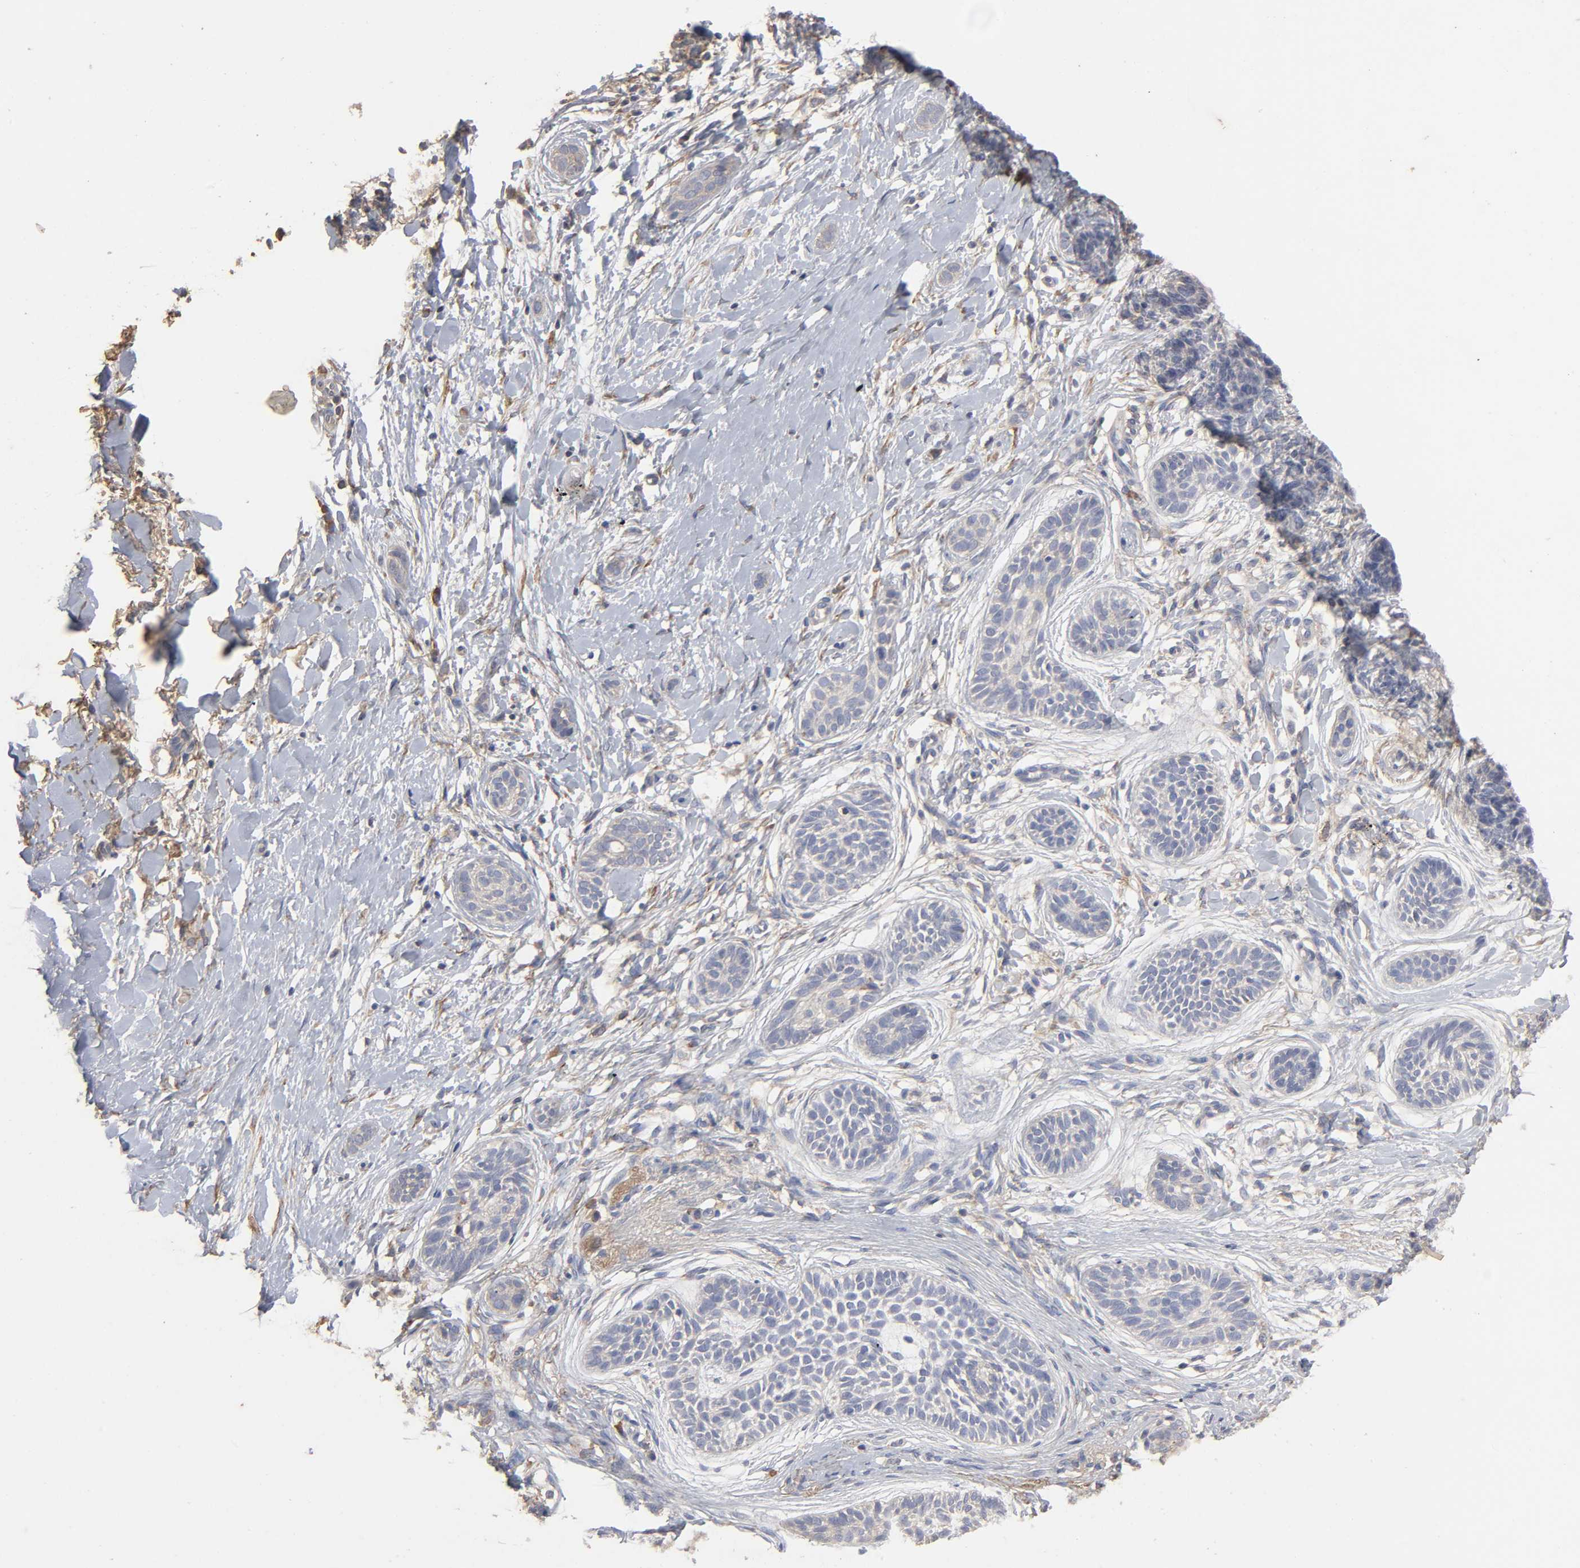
{"staining": {"intensity": "weak", "quantity": "<25%", "location": "cytoplasmic/membranous"}, "tissue": "skin cancer", "cell_type": "Tumor cells", "image_type": "cancer", "snomed": [{"axis": "morphology", "description": "Normal tissue, NOS"}, {"axis": "morphology", "description": "Basal cell carcinoma"}, {"axis": "topography", "description": "Skin"}], "caption": "High magnification brightfield microscopy of basal cell carcinoma (skin) stained with DAB (3,3'-diaminobenzidine) (brown) and counterstained with hematoxylin (blue): tumor cells show no significant positivity.", "gene": "EIF4G2", "patient": {"sex": "male", "age": 63}}